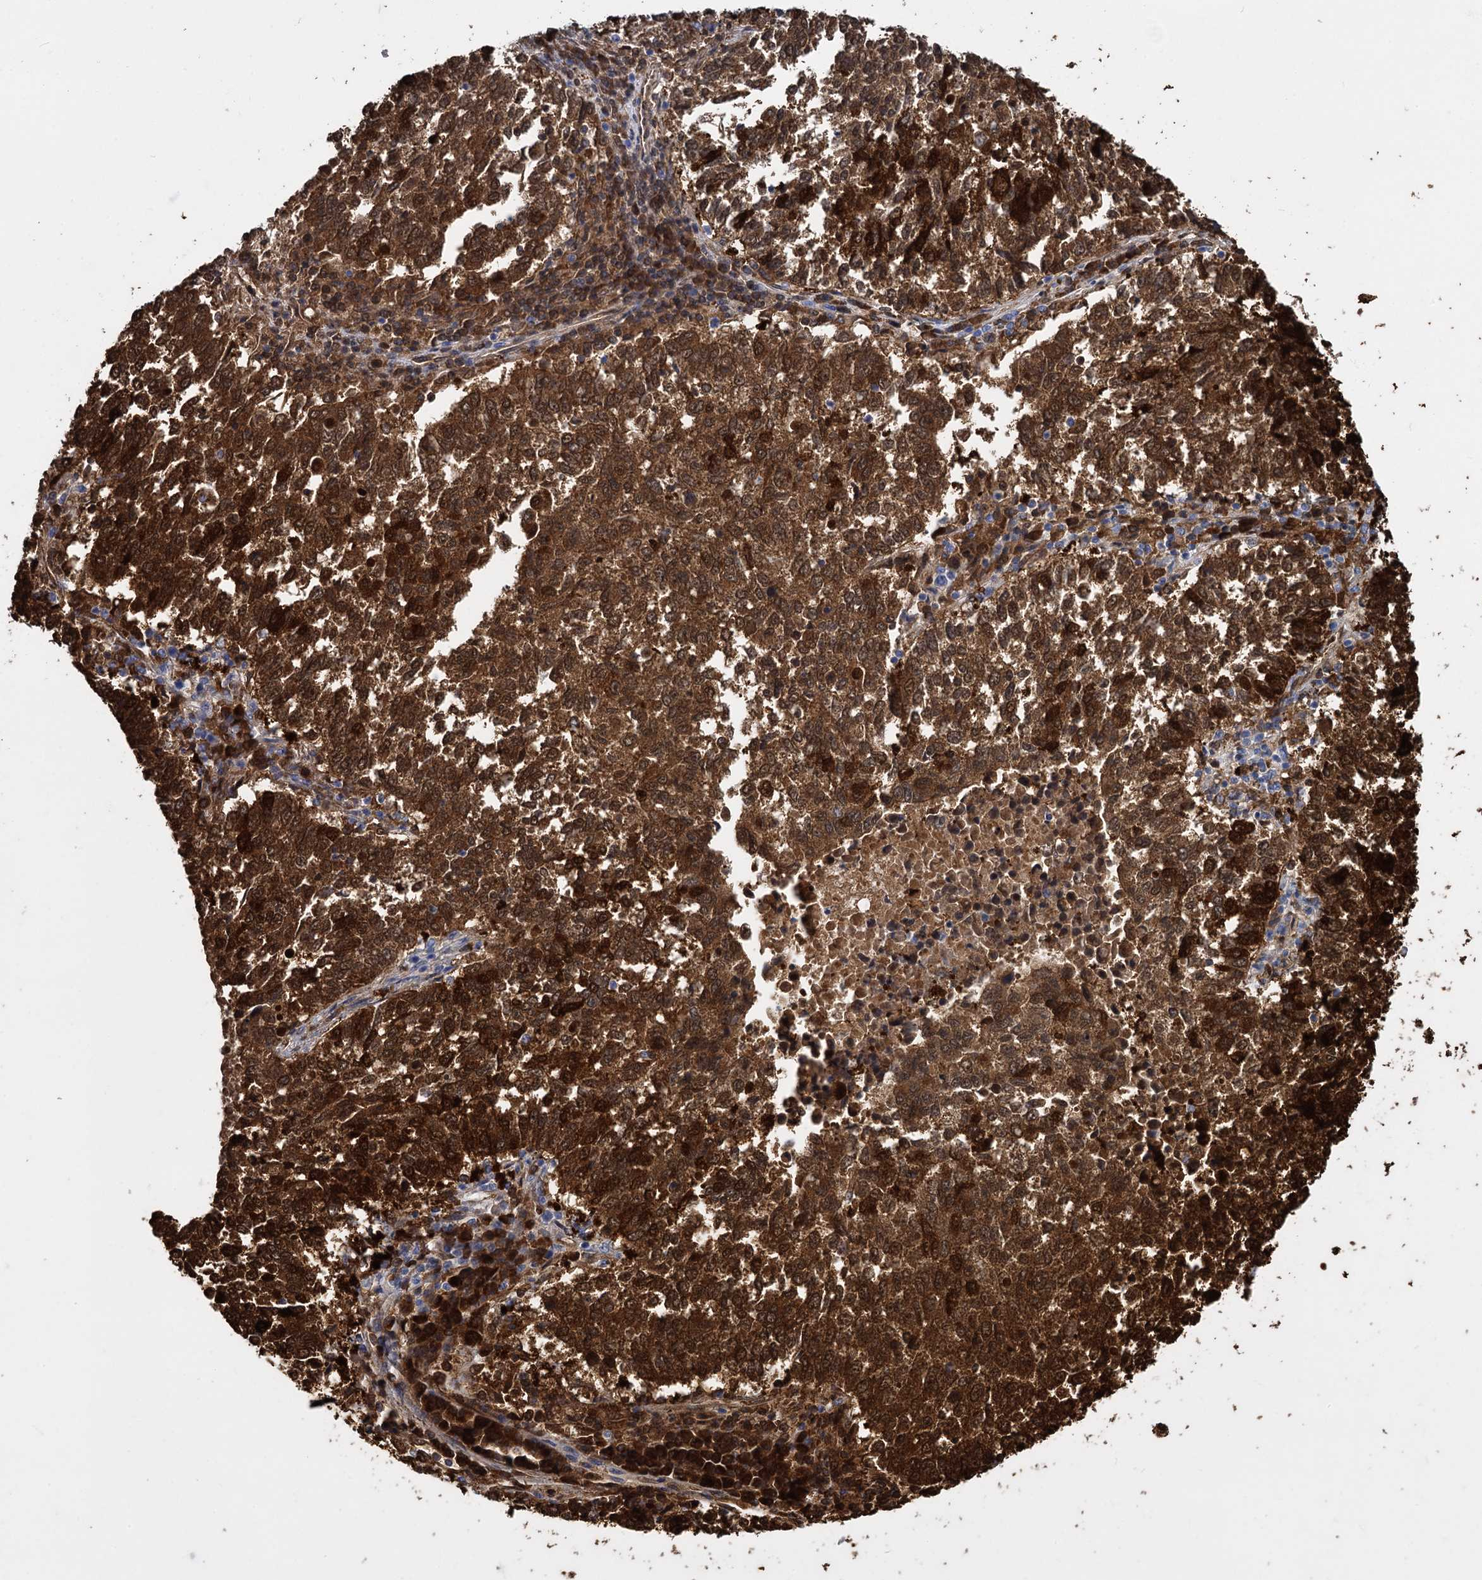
{"staining": {"intensity": "strong", "quantity": ">75%", "location": "cytoplasmic/membranous,nuclear"}, "tissue": "lung cancer", "cell_type": "Tumor cells", "image_type": "cancer", "snomed": [{"axis": "morphology", "description": "Squamous cell carcinoma, NOS"}, {"axis": "topography", "description": "Lung"}], "caption": "A brown stain highlights strong cytoplasmic/membranous and nuclear staining of a protein in human lung cancer (squamous cell carcinoma) tumor cells.", "gene": "GSTM3", "patient": {"sex": "male", "age": 73}}